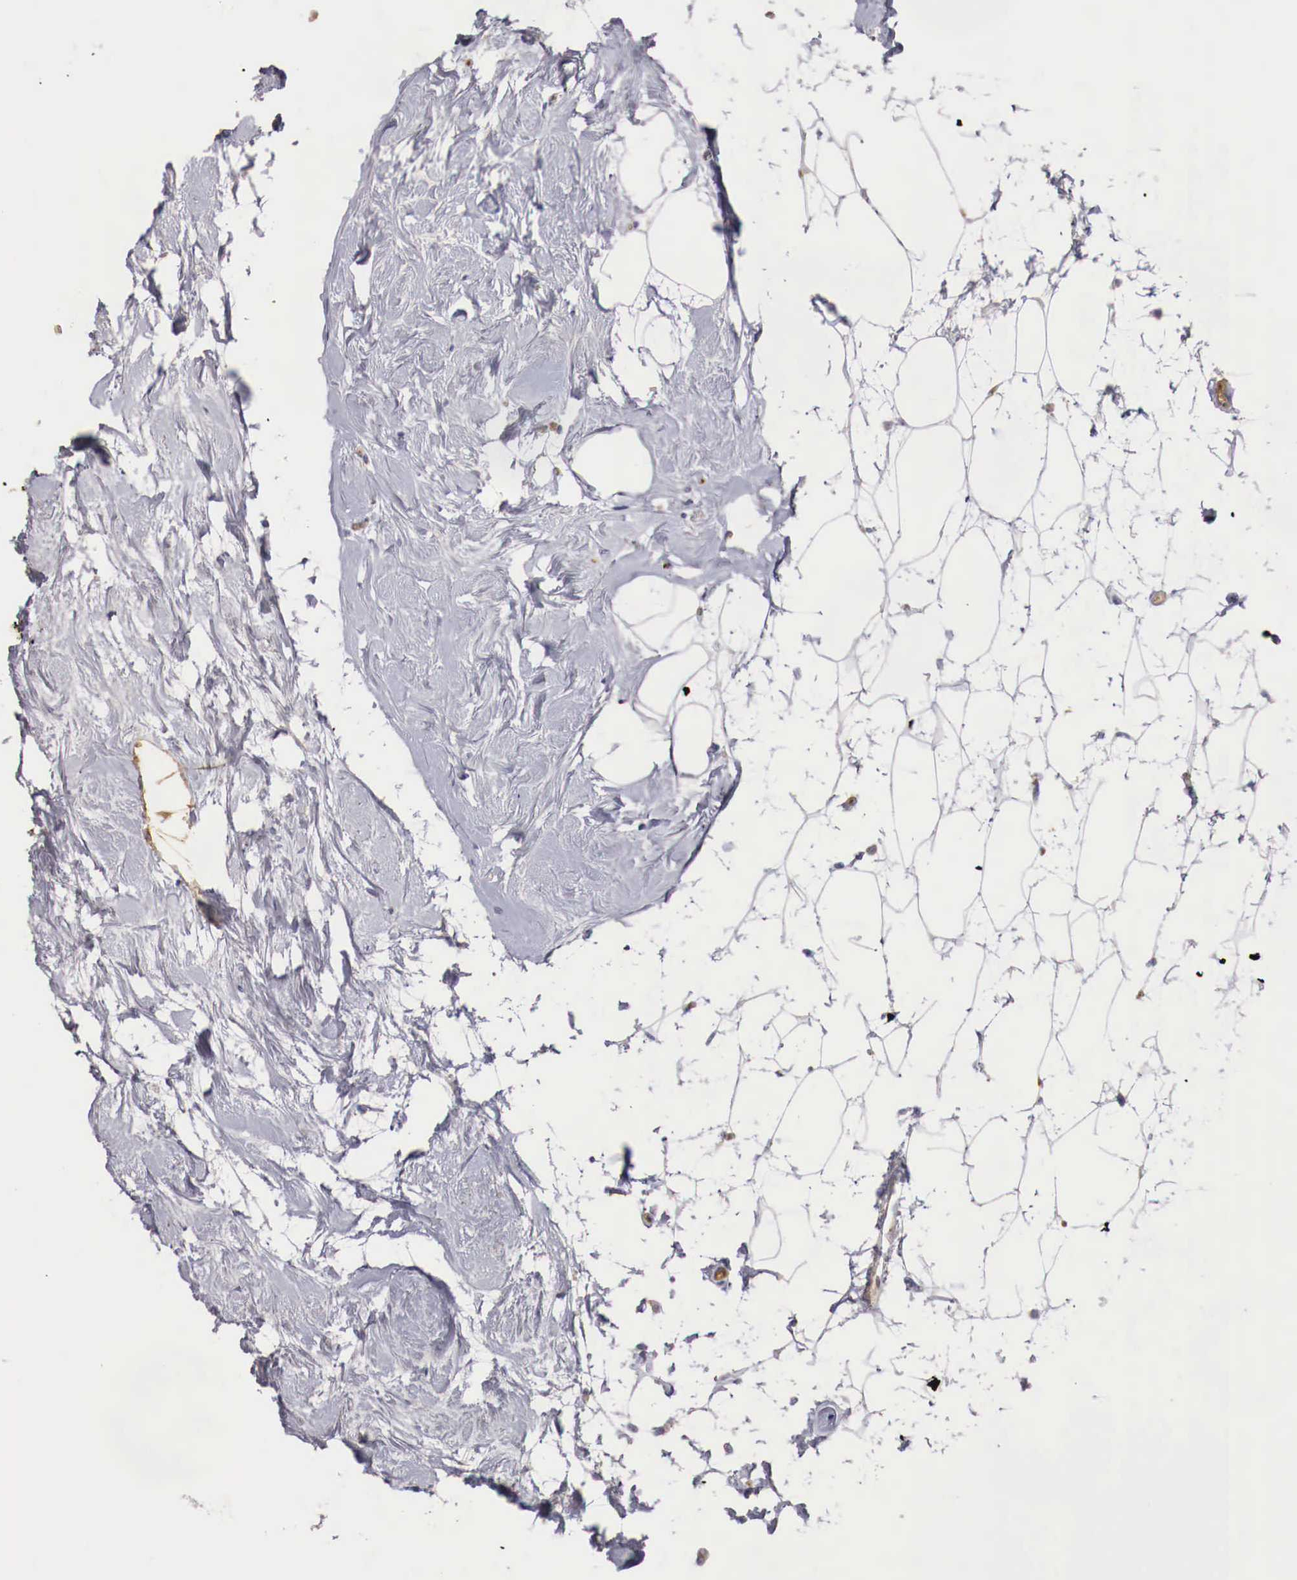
{"staining": {"intensity": "weak", "quantity": "25%-75%", "location": "cytoplasmic/membranous"}, "tissue": "breast cancer", "cell_type": "Tumor cells", "image_type": "cancer", "snomed": [{"axis": "morphology", "description": "Duct carcinoma"}, {"axis": "topography", "description": "Breast"}], "caption": "The immunohistochemical stain highlights weak cytoplasmic/membranous positivity in tumor cells of invasive ductal carcinoma (breast) tissue.", "gene": "PITPNA", "patient": {"sex": "female", "age": 72}}